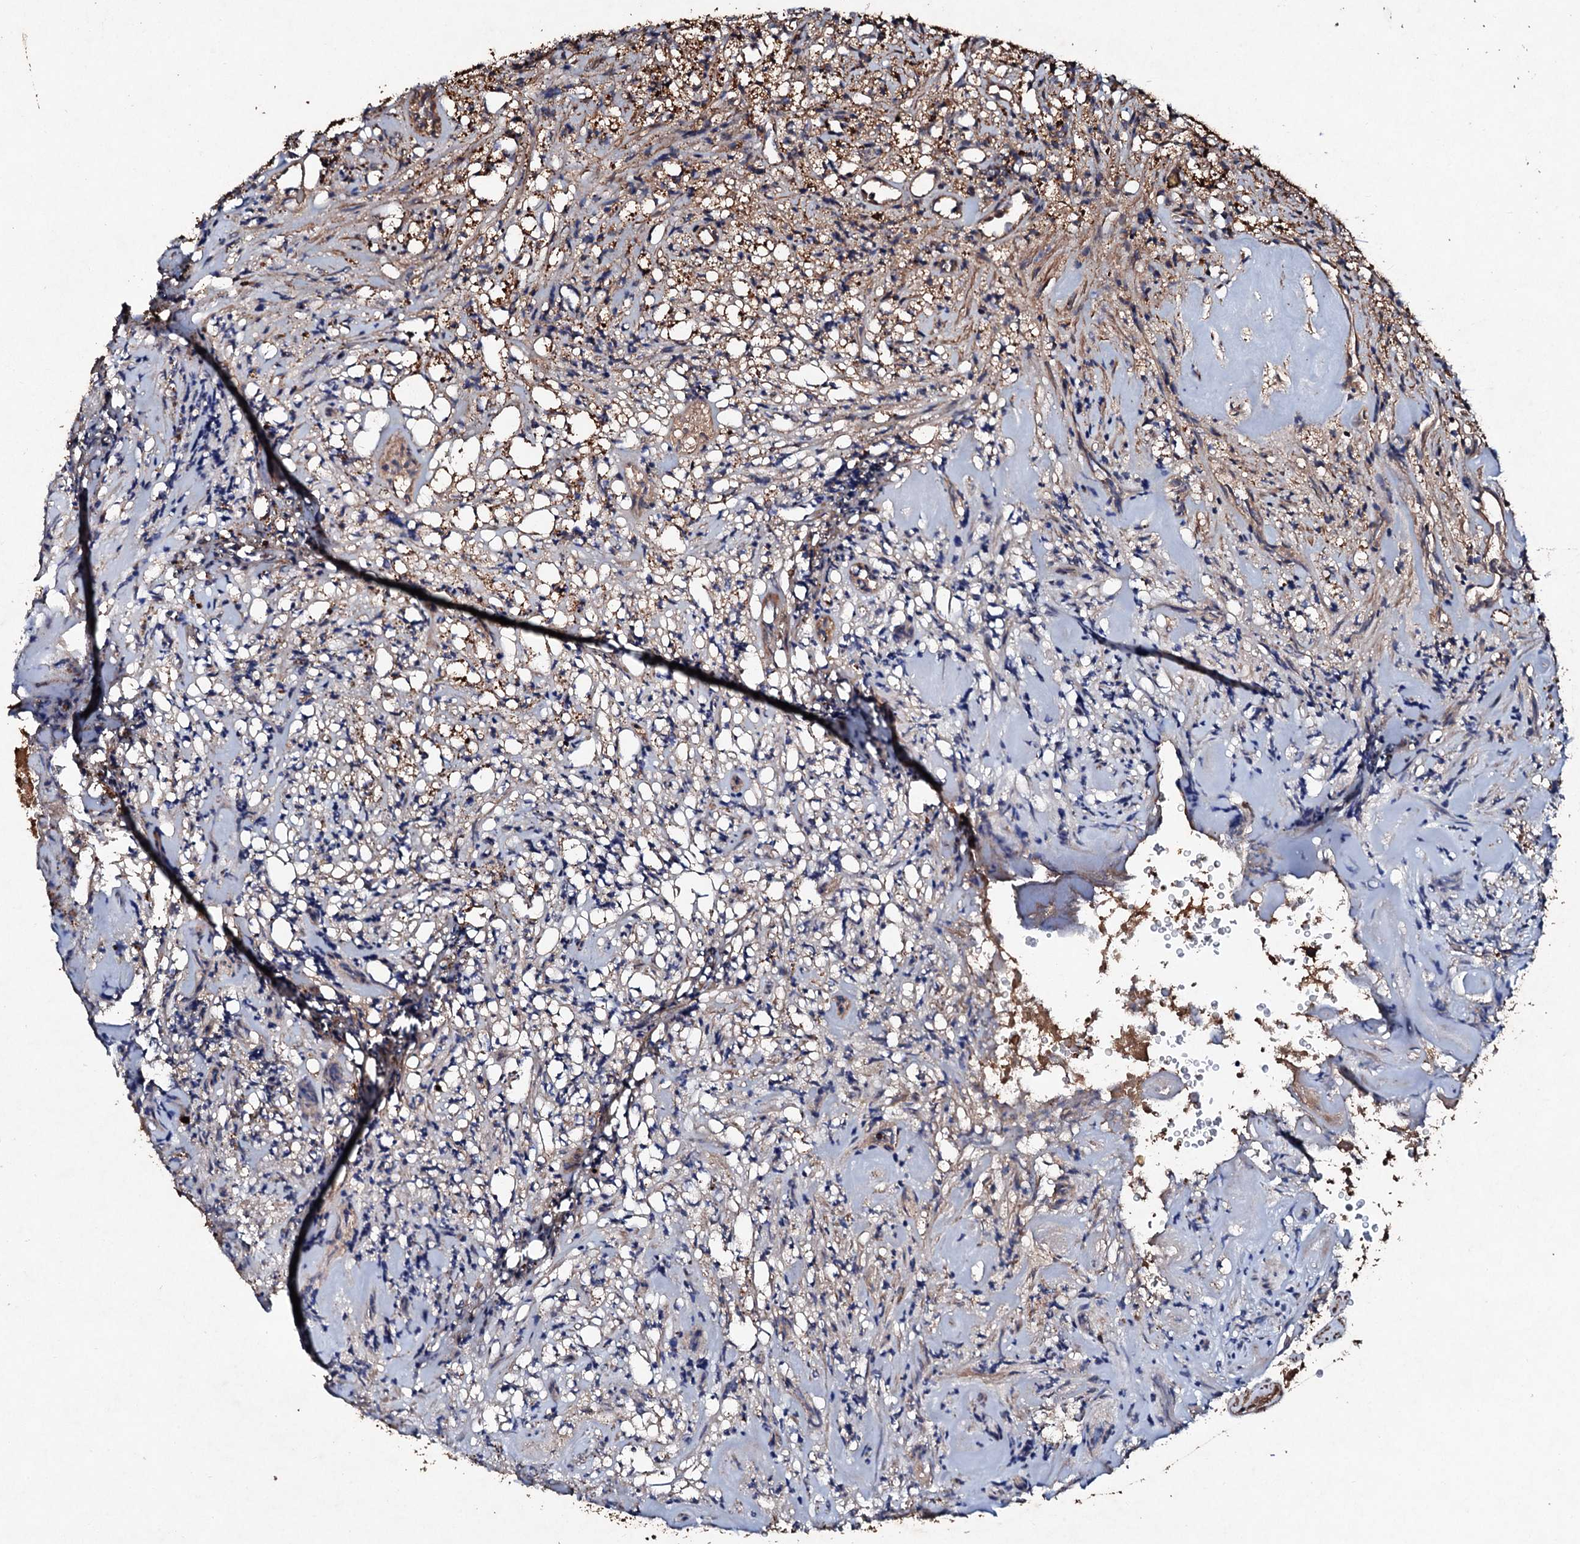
{"staining": {"intensity": "moderate", "quantity": "<25%", "location": "cytoplasmic/membranous"}, "tissue": "glioma", "cell_type": "Tumor cells", "image_type": "cancer", "snomed": [{"axis": "morphology", "description": "Glioma, malignant, High grade"}, {"axis": "topography", "description": "Brain"}], "caption": "IHC micrograph of human glioma stained for a protein (brown), which demonstrates low levels of moderate cytoplasmic/membranous positivity in about <25% of tumor cells.", "gene": "KERA", "patient": {"sex": "male", "age": 69}}